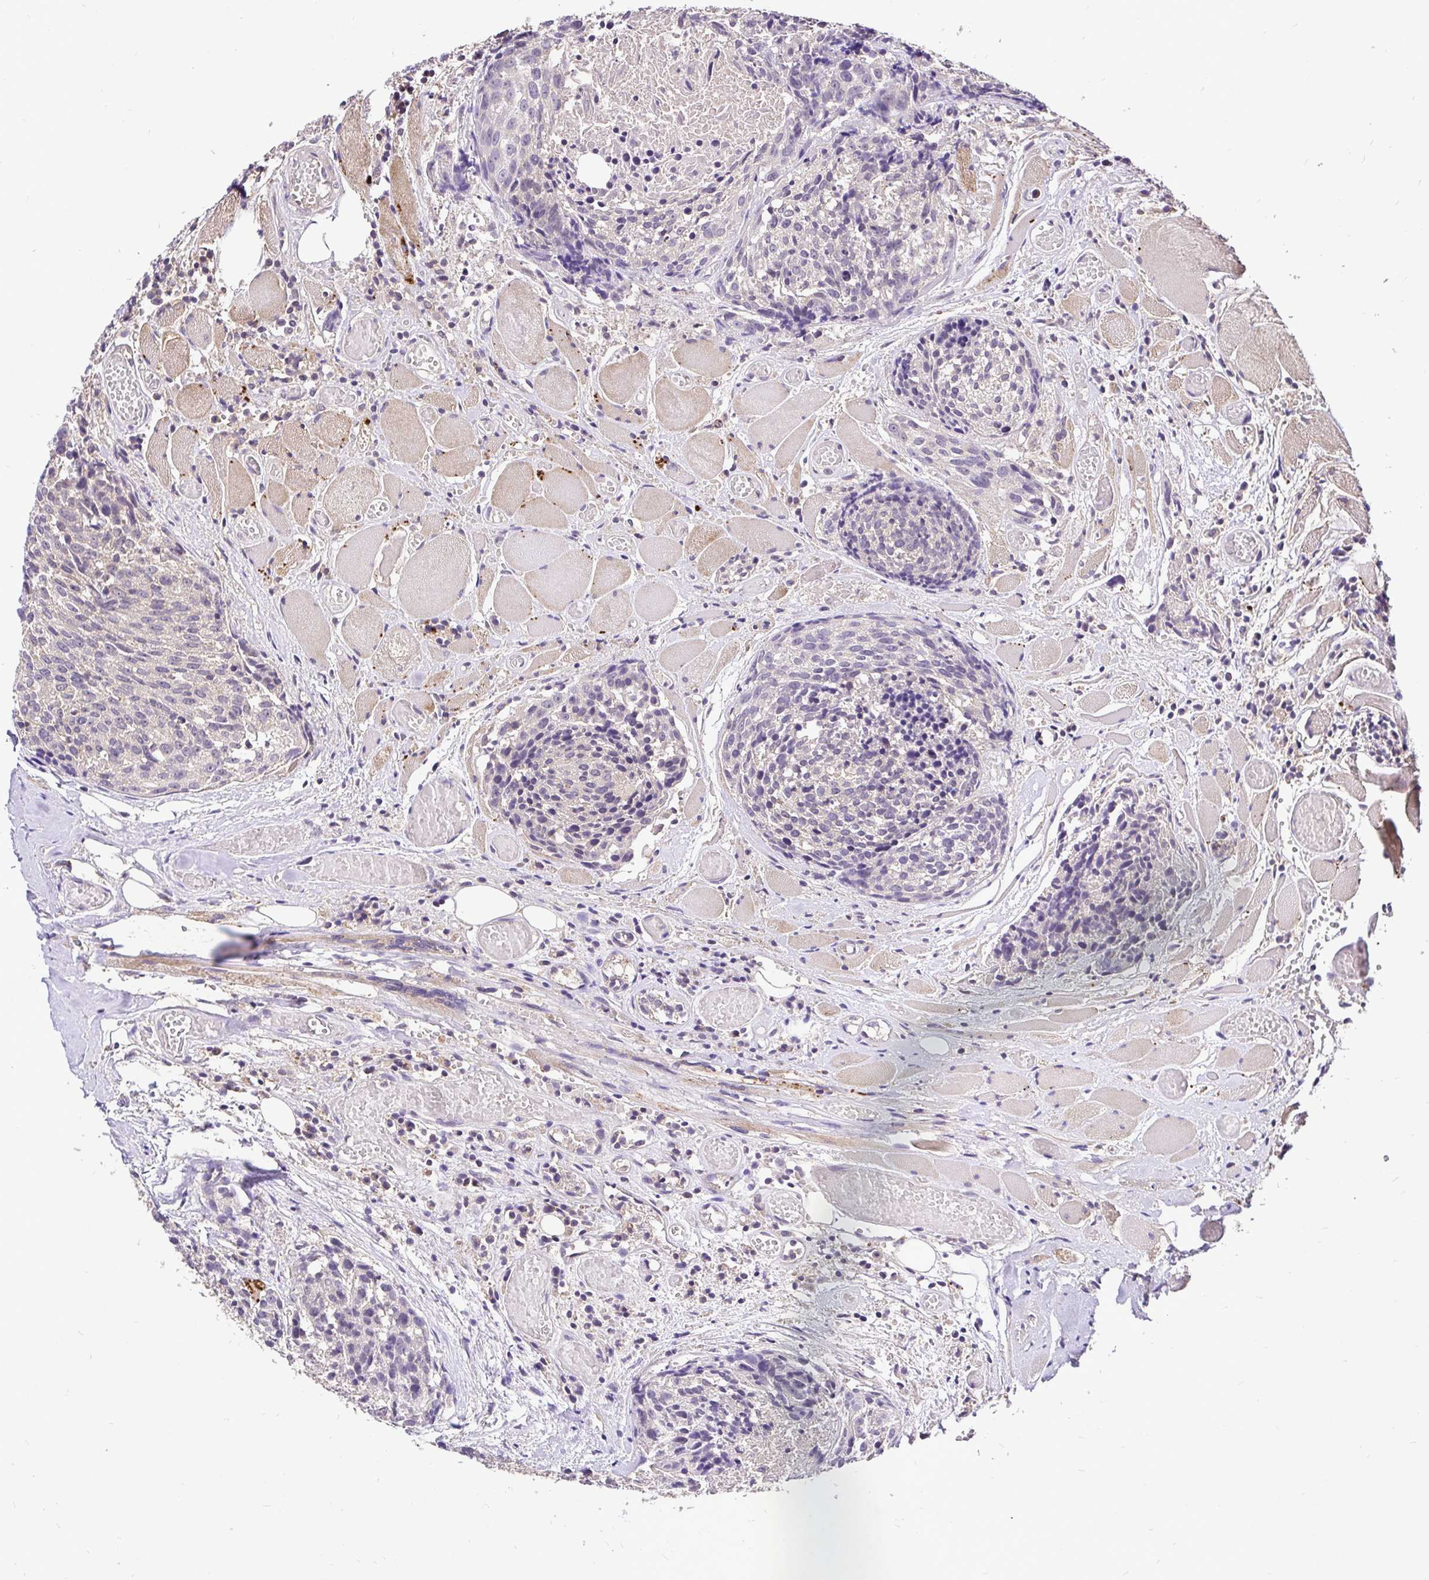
{"staining": {"intensity": "negative", "quantity": "none", "location": "none"}, "tissue": "head and neck cancer", "cell_type": "Tumor cells", "image_type": "cancer", "snomed": [{"axis": "morphology", "description": "Squamous cell carcinoma, NOS"}, {"axis": "topography", "description": "Oral tissue"}, {"axis": "topography", "description": "Head-Neck"}], "caption": "The immunohistochemistry image has no significant expression in tumor cells of squamous cell carcinoma (head and neck) tissue.", "gene": "UBE2M", "patient": {"sex": "male", "age": 64}}